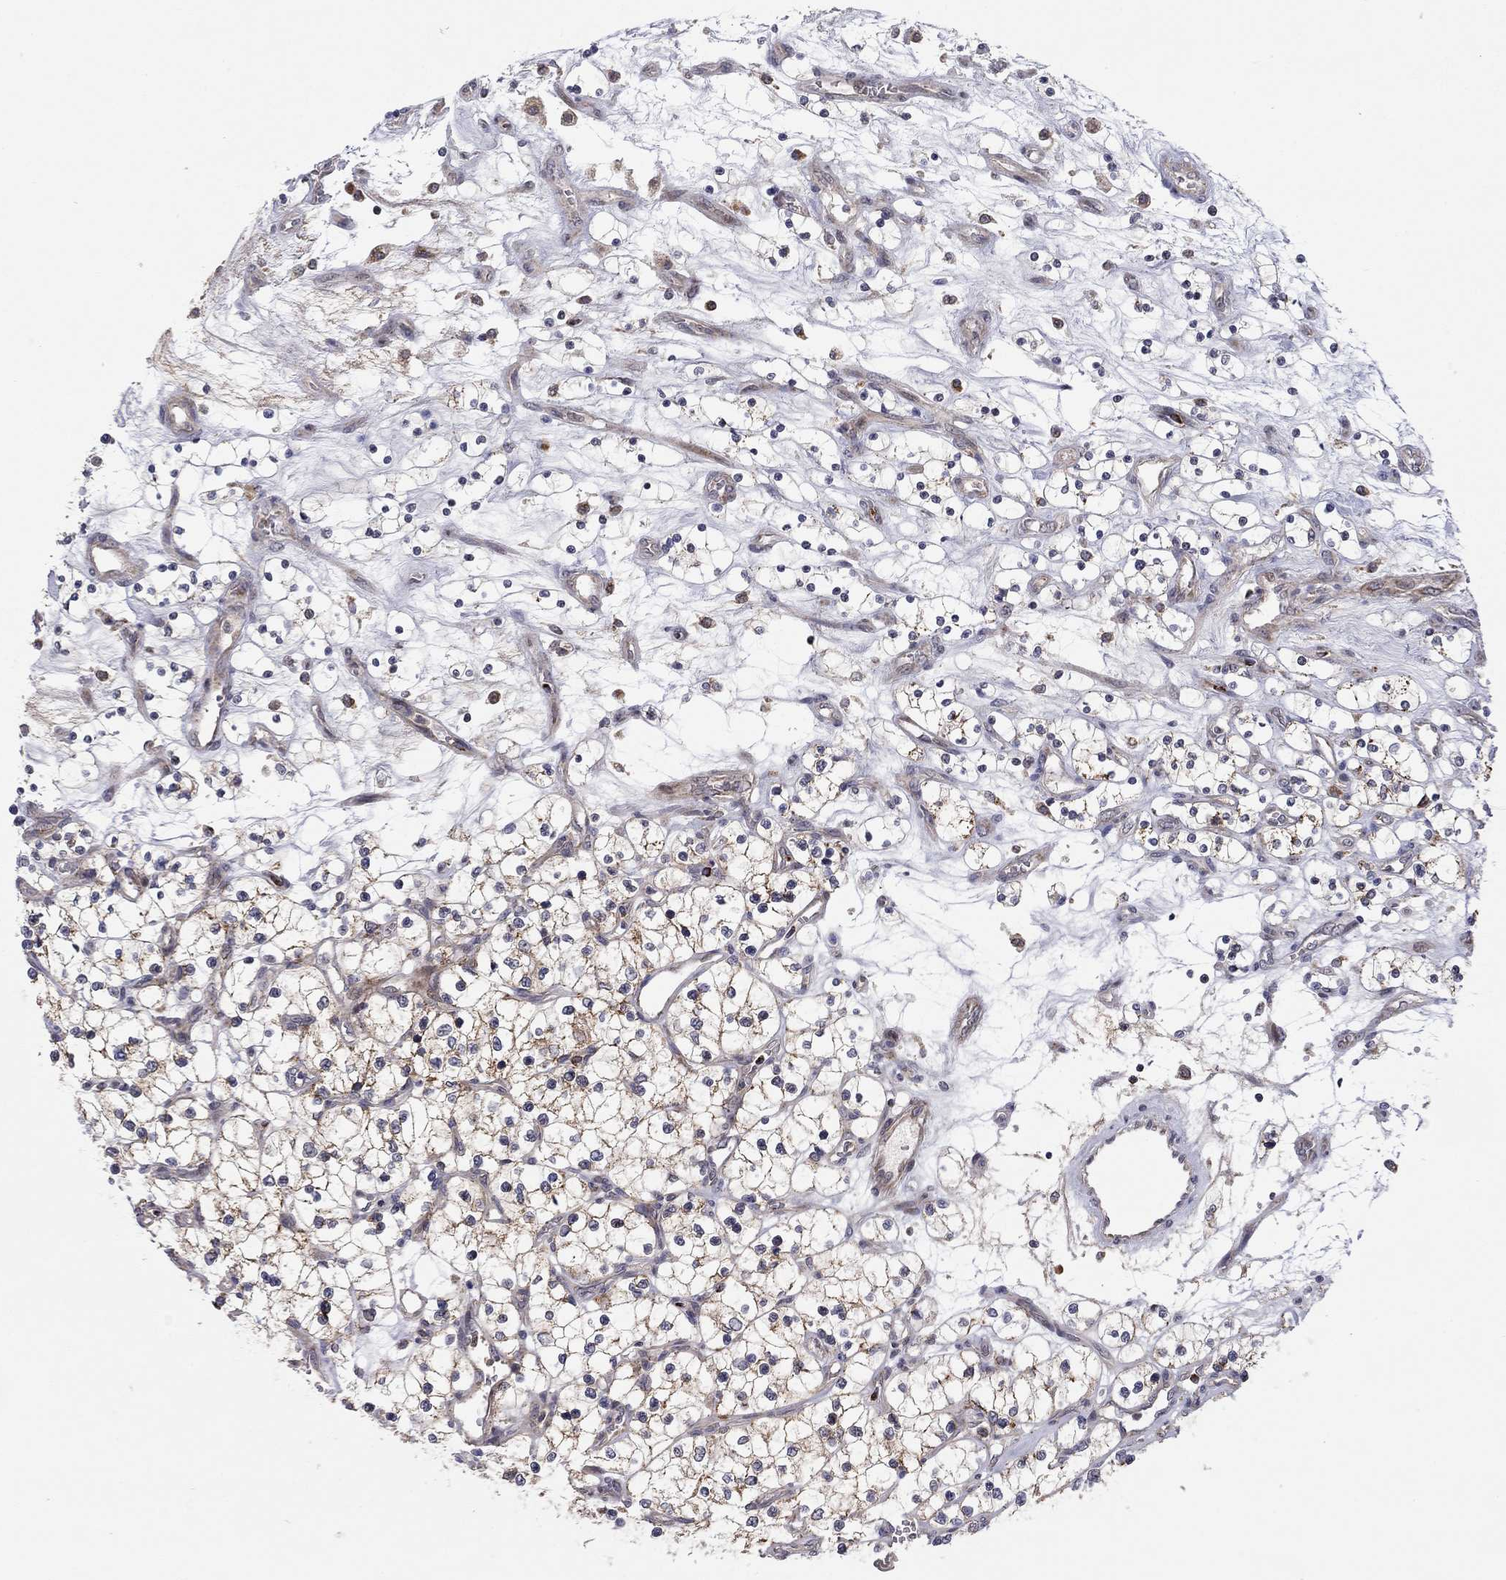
{"staining": {"intensity": "moderate", "quantity": "25%-75%", "location": "cytoplasmic/membranous"}, "tissue": "renal cancer", "cell_type": "Tumor cells", "image_type": "cancer", "snomed": [{"axis": "morphology", "description": "Adenocarcinoma, NOS"}, {"axis": "topography", "description": "Kidney"}], "caption": "Immunohistochemistry (IHC) micrograph of neoplastic tissue: human adenocarcinoma (renal) stained using immunohistochemistry demonstrates medium levels of moderate protein expression localized specifically in the cytoplasmic/membranous of tumor cells, appearing as a cytoplasmic/membranous brown color.", "gene": "IDS", "patient": {"sex": "female", "age": 69}}